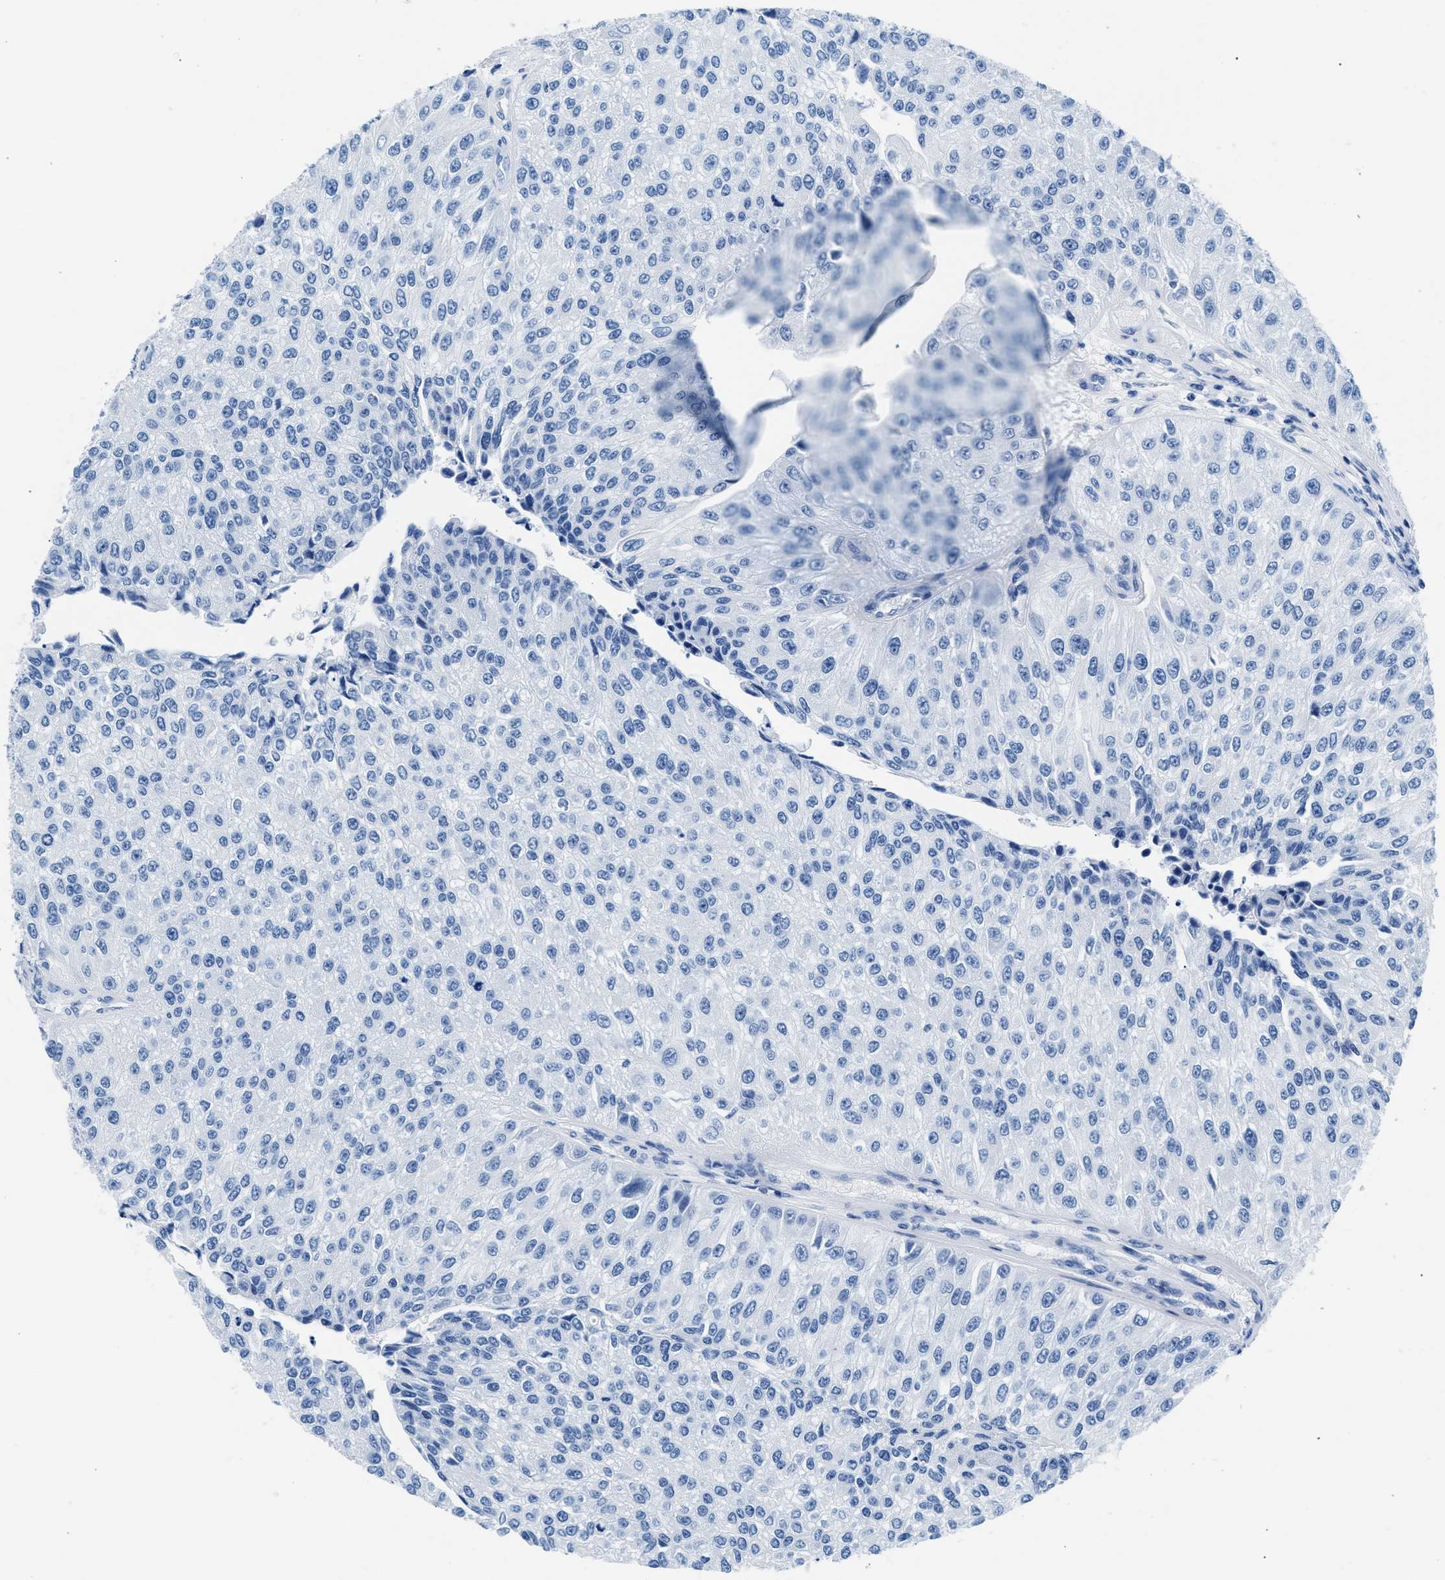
{"staining": {"intensity": "negative", "quantity": "none", "location": "none"}, "tissue": "urothelial cancer", "cell_type": "Tumor cells", "image_type": "cancer", "snomed": [{"axis": "morphology", "description": "Urothelial carcinoma, High grade"}, {"axis": "topography", "description": "Kidney"}, {"axis": "topography", "description": "Urinary bladder"}], "caption": "Immunohistochemistry of human urothelial cancer reveals no staining in tumor cells. The staining was performed using DAB (3,3'-diaminobenzidine) to visualize the protein expression in brown, while the nuclei were stained in blue with hematoxylin (Magnification: 20x).", "gene": "CPS1", "patient": {"sex": "male", "age": 77}}